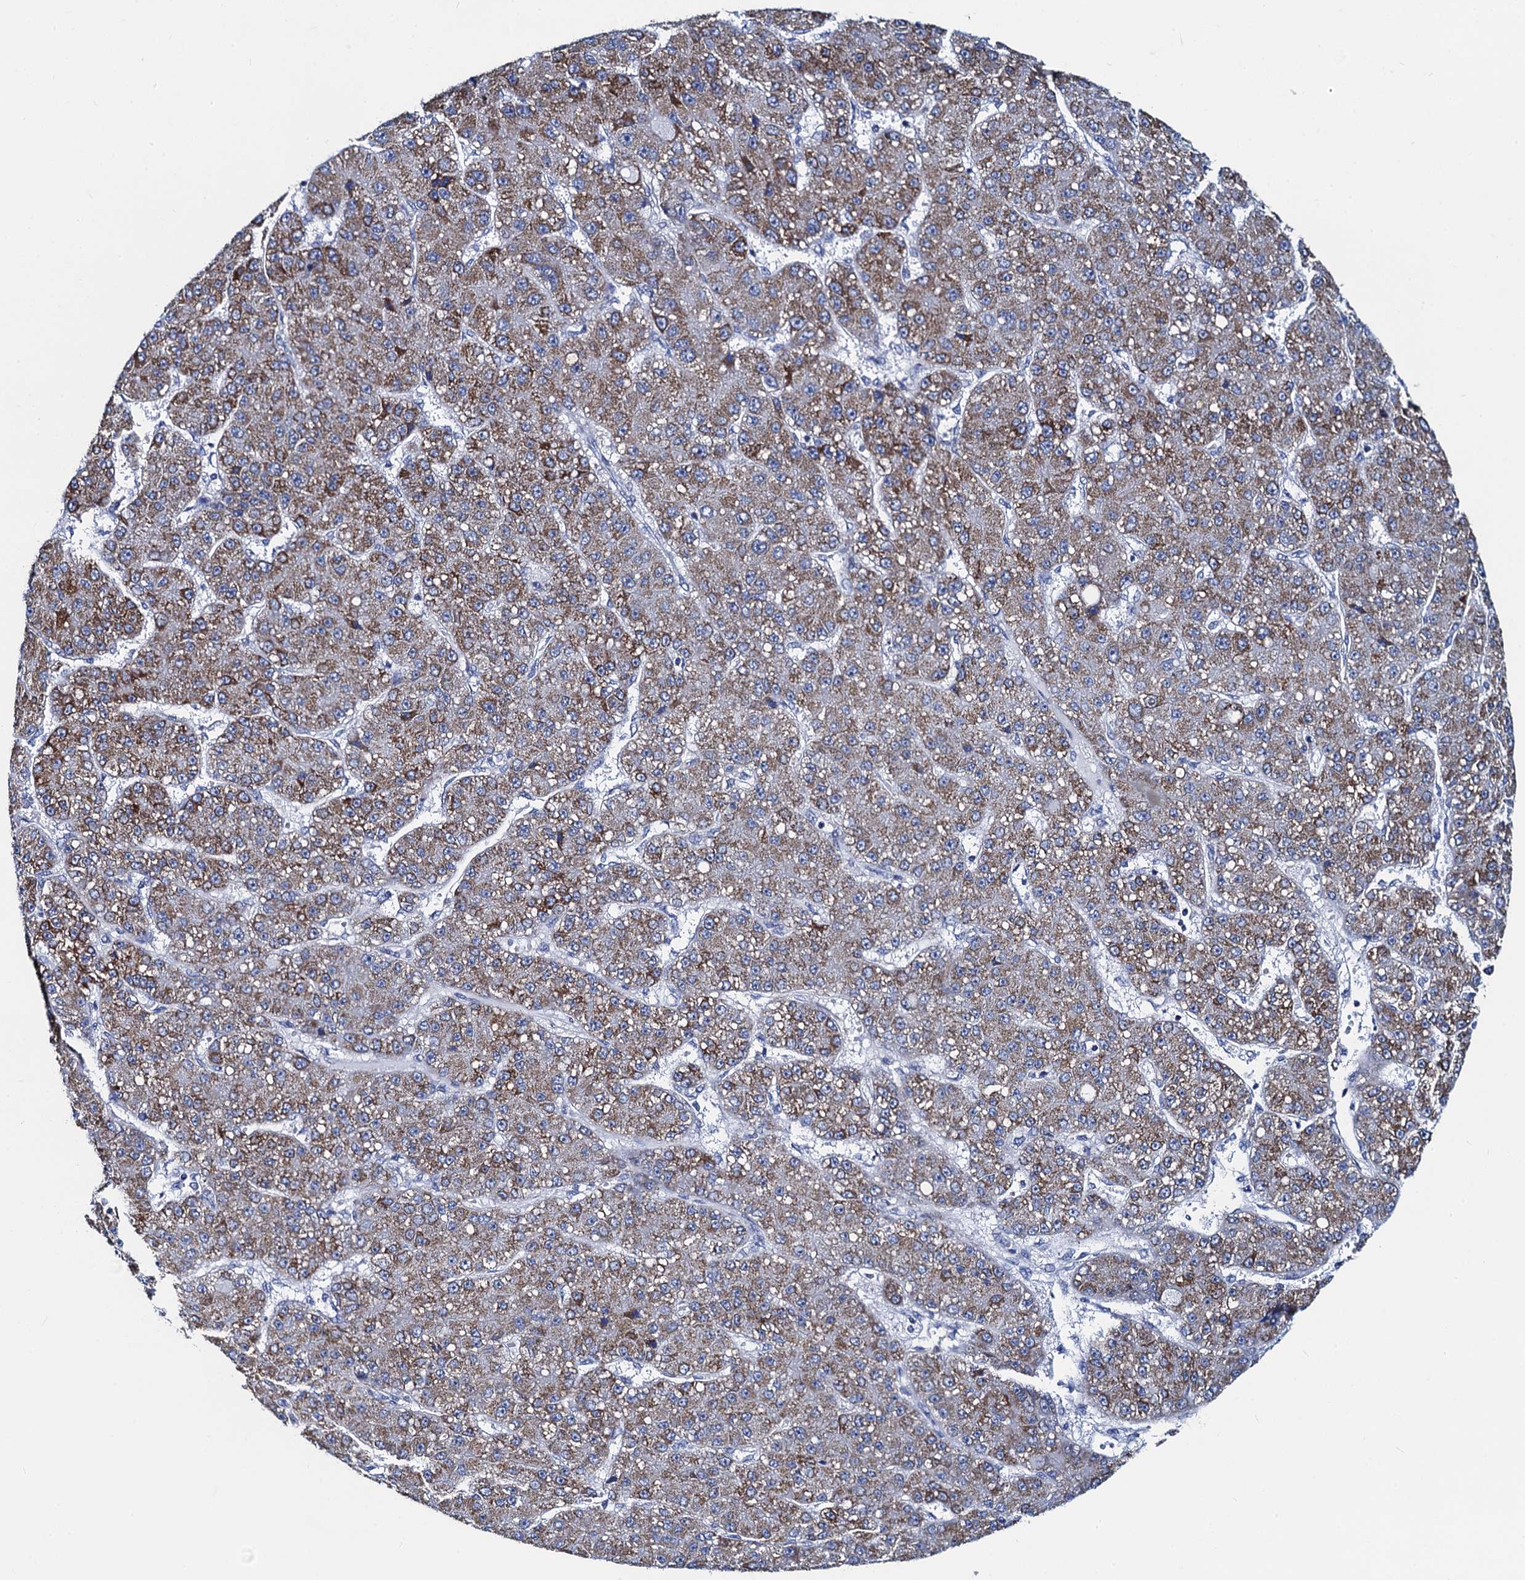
{"staining": {"intensity": "strong", "quantity": ">75%", "location": "cytoplasmic/membranous"}, "tissue": "liver cancer", "cell_type": "Tumor cells", "image_type": "cancer", "snomed": [{"axis": "morphology", "description": "Carcinoma, Hepatocellular, NOS"}, {"axis": "topography", "description": "Liver"}], "caption": "Immunohistochemistry (IHC) histopathology image of human liver hepatocellular carcinoma stained for a protein (brown), which exhibits high levels of strong cytoplasmic/membranous expression in about >75% of tumor cells.", "gene": "ACADSB", "patient": {"sex": "male", "age": 67}}